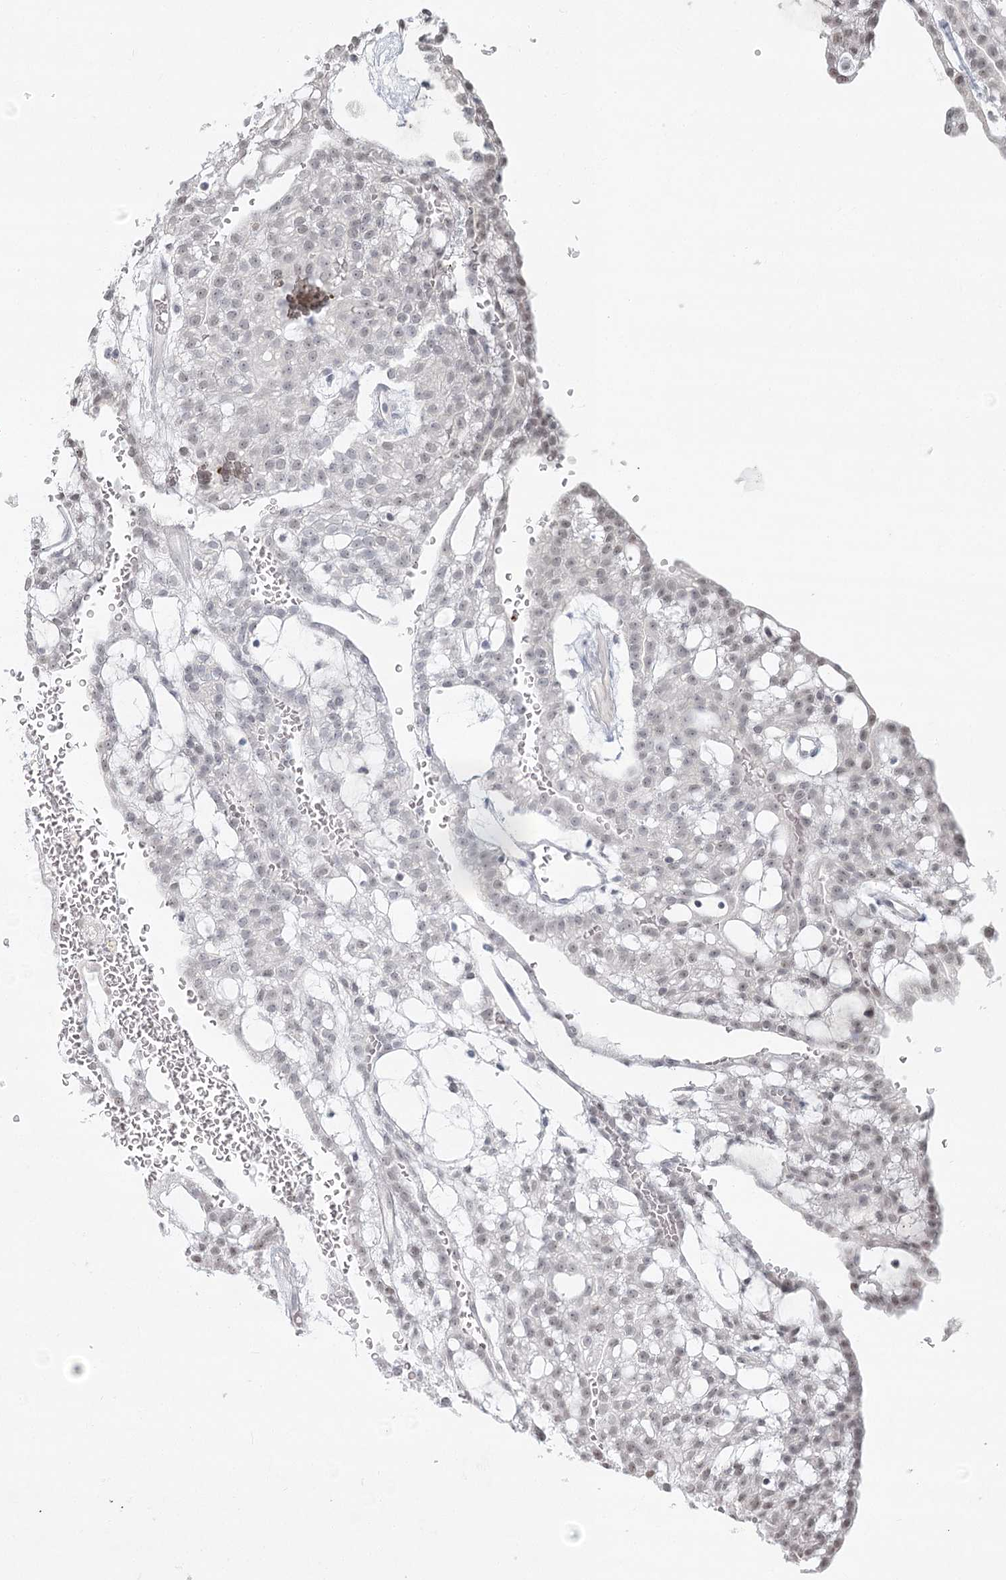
{"staining": {"intensity": "negative", "quantity": "none", "location": "none"}, "tissue": "renal cancer", "cell_type": "Tumor cells", "image_type": "cancer", "snomed": [{"axis": "morphology", "description": "Adenocarcinoma, NOS"}, {"axis": "topography", "description": "Kidney"}], "caption": "An image of adenocarcinoma (renal) stained for a protein shows no brown staining in tumor cells.", "gene": "R3HCC1L", "patient": {"sex": "male", "age": 63}}